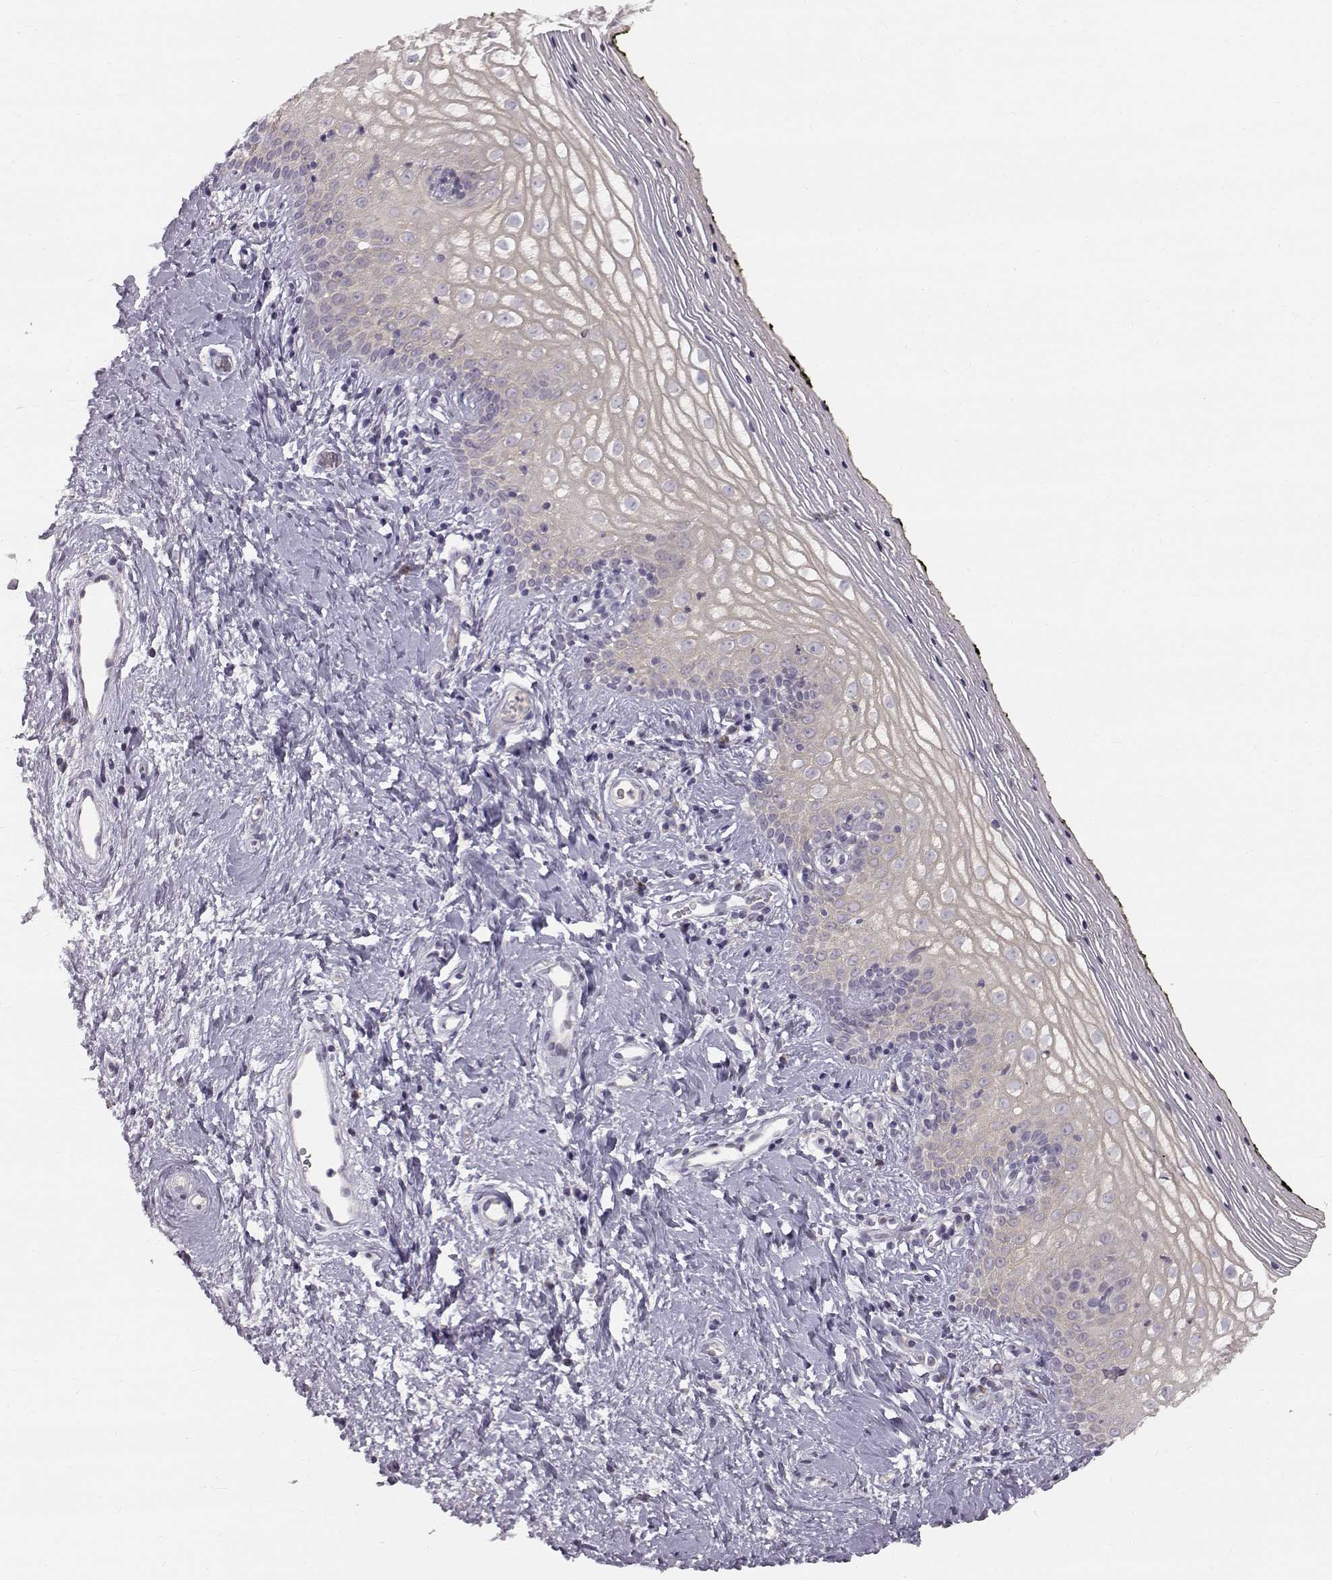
{"staining": {"intensity": "weak", "quantity": "25%-75%", "location": "cytoplasmic/membranous"}, "tissue": "vagina", "cell_type": "Squamous epithelial cells", "image_type": "normal", "snomed": [{"axis": "morphology", "description": "Normal tissue, NOS"}, {"axis": "topography", "description": "Vagina"}], "caption": "This is a photomicrograph of immunohistochemistry (IHC) staining of normal vagina, which shows weak expression in the cytoplasmic/membranous of squamous epithelial cells.", "gene": "ACSL6", "patient": {"sex": "female", "age": 47}}